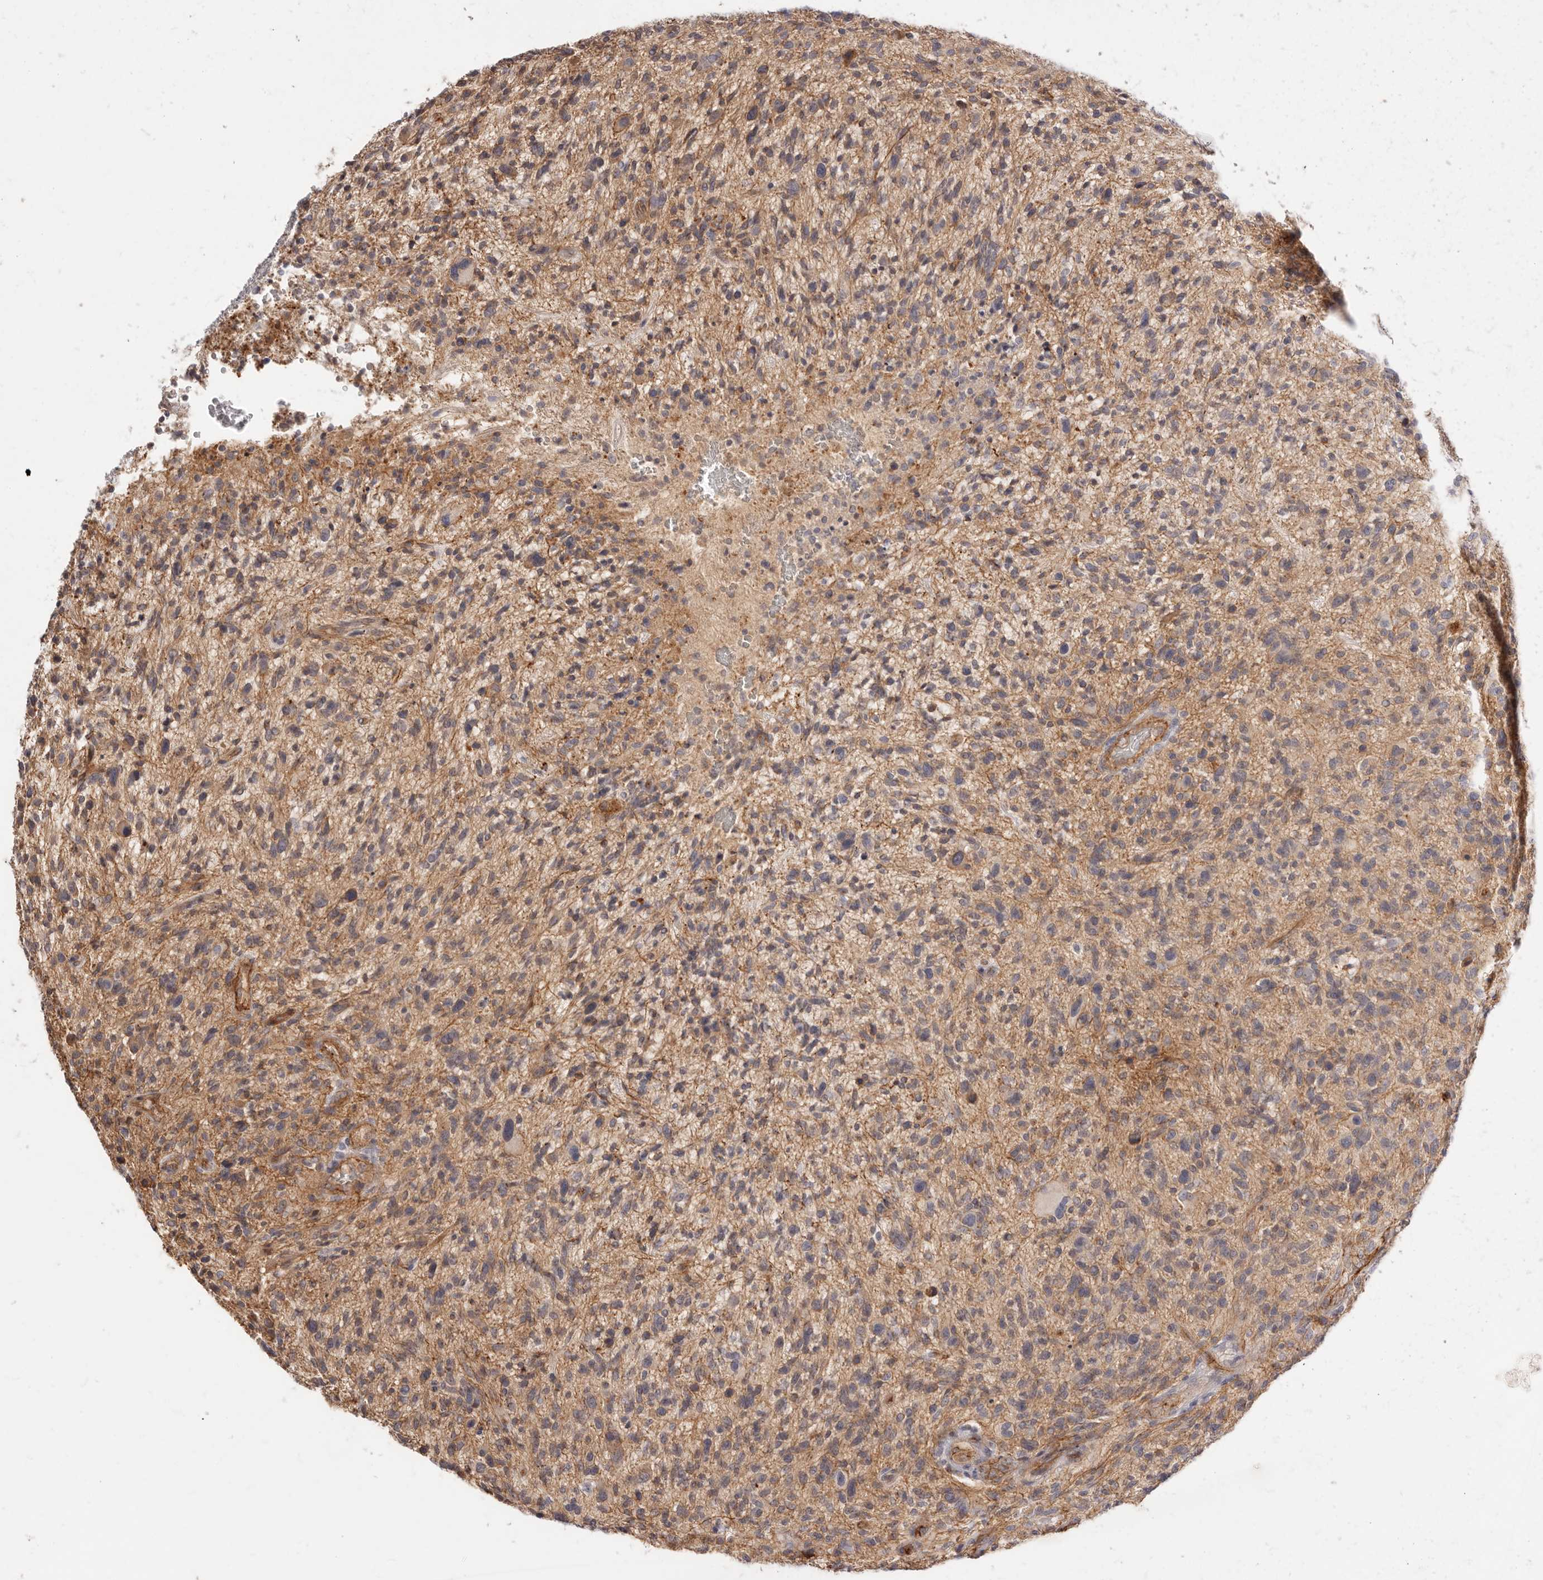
{"staining": {"intensity": "moderate", "quantity": ">75%", "location": "cytoplasmic/membranous"}, "tissue": "glioma", "cell_type": "Tumor cells", "image_type": "cancer", "snomed": [{"axis": "morphology", "description": "Glioma, malignant, High grade"}, {"axis": "topography", "description": "Brain"}], "caption": "Immunohistochemical staining of human glioma reveals medium levels of moderate cytoplasmic/membranous protein expression in about >75% of tumor cells. (DAB IHC with brightfield microscopy, high magnification).", "gene": "SLC35B2", "patient": {"sex": "male", "age": 47}}